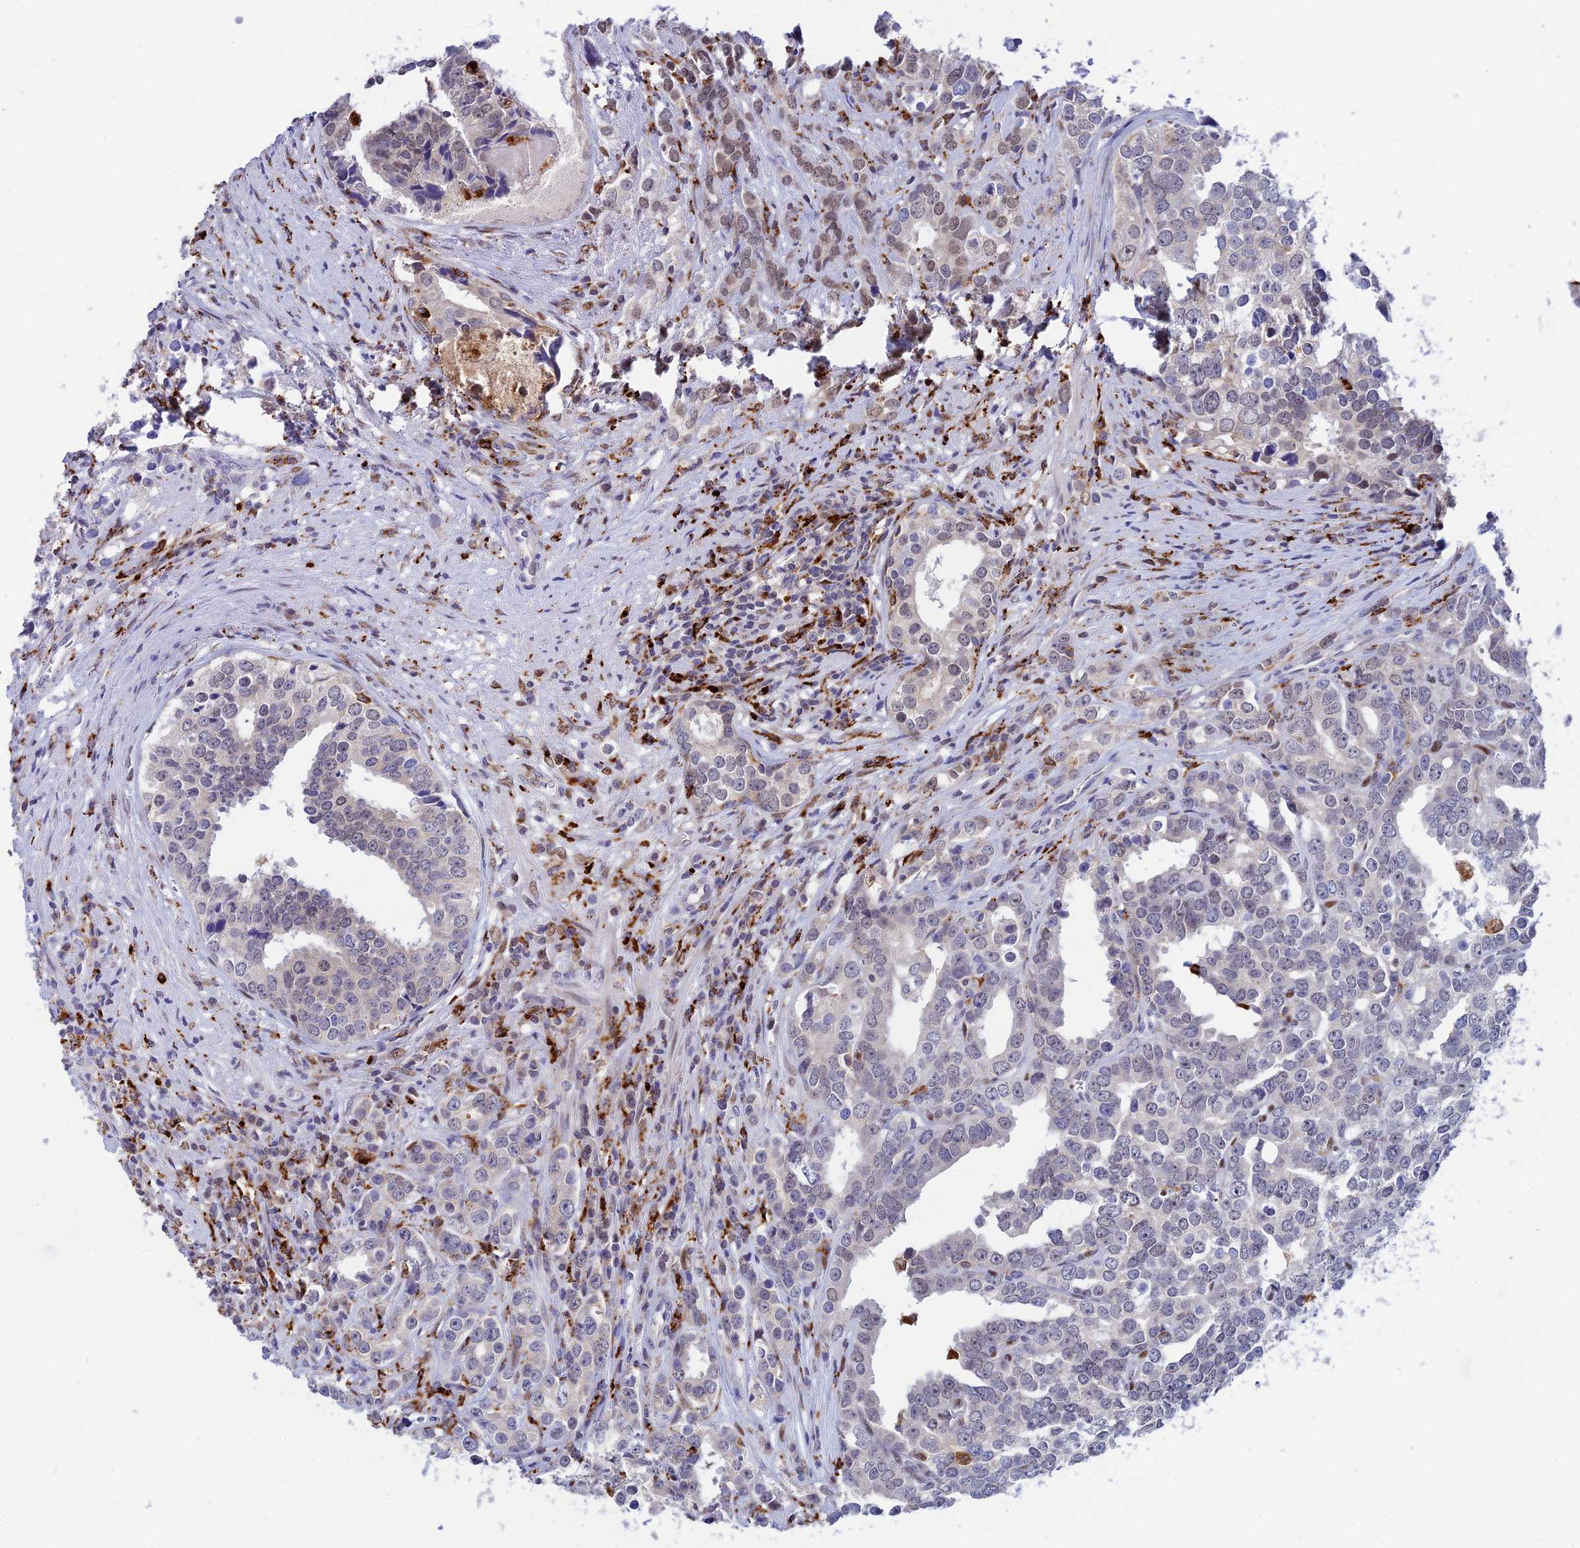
{"staining": {"intensity": "weak", "quantity": "<25%", "location": "nuclear"}, "tissue": "prostate cancer", "cell_type": "Tumor cells", "image_type": "cancer", "snomed": [{"axis": "morphology", "description": "Adenocarcinoma, High grade"}, {"axis": "topography", "description": "Prostate"}], "caption": "A high-resolution micrograph shows immunohistochemistry (IHC) staining of prostate cancer, which exhibits no significant staining in tumor cells.", "gene": "HIC1", "patient": {"sex": "male", "age": 71}}